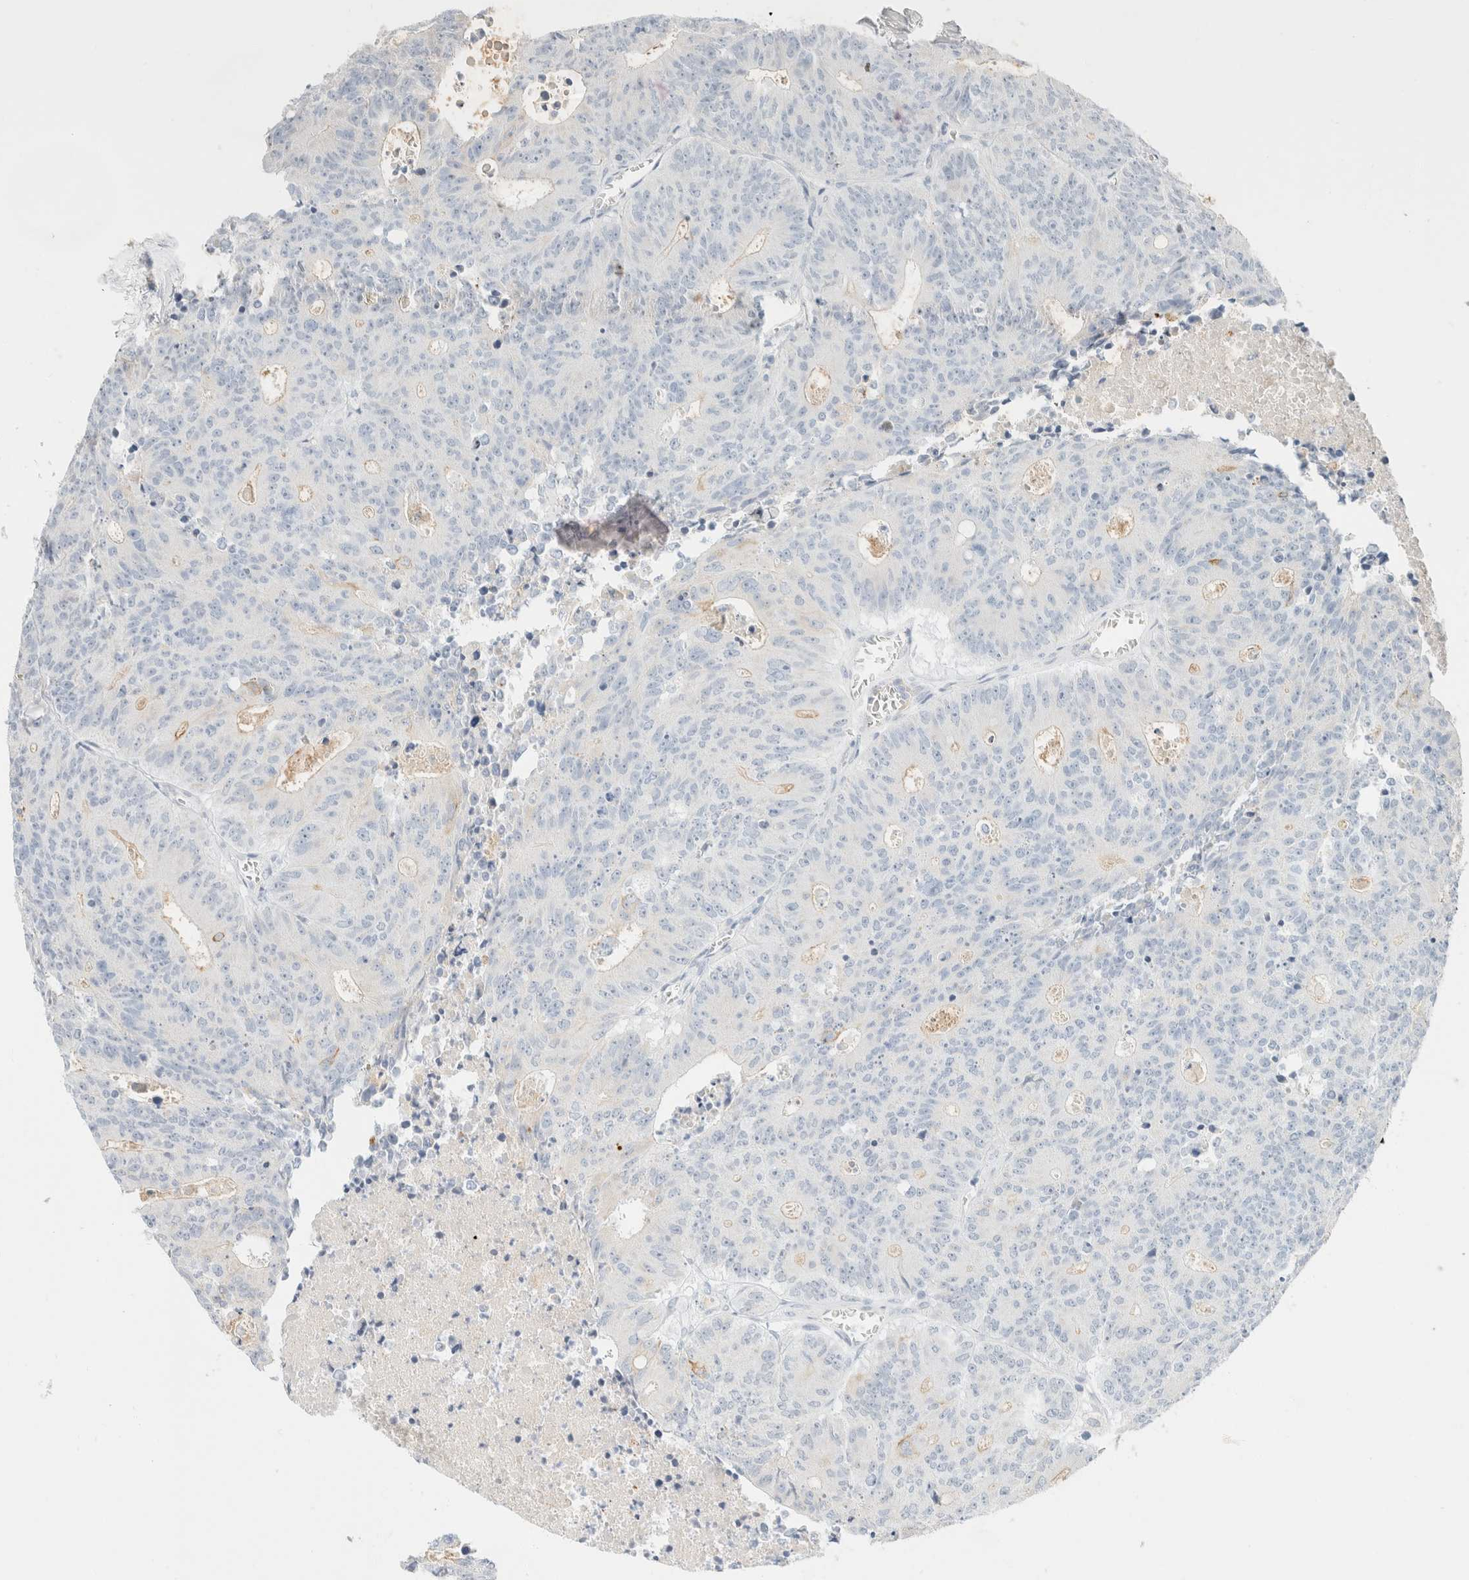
{"staining": {"intensity": "negative", "quantity": "none", "location": "none"}, "tissue": "colorectal cancer", "cell_type": "Tumor cells", "image_type": "cancer", "snomed": [{"axis": "morphology", "description": "Adenocarcinoma, NOS"}, {"axis": "topography", "description": "Colon"}], "caption": "DAB immunohistochemical staining of human adenocarcinoma (colorectal) reveals no significant expression in tumor cells.", "gene": "KRT20", "patient": {"sex": "male", "age": 87}}